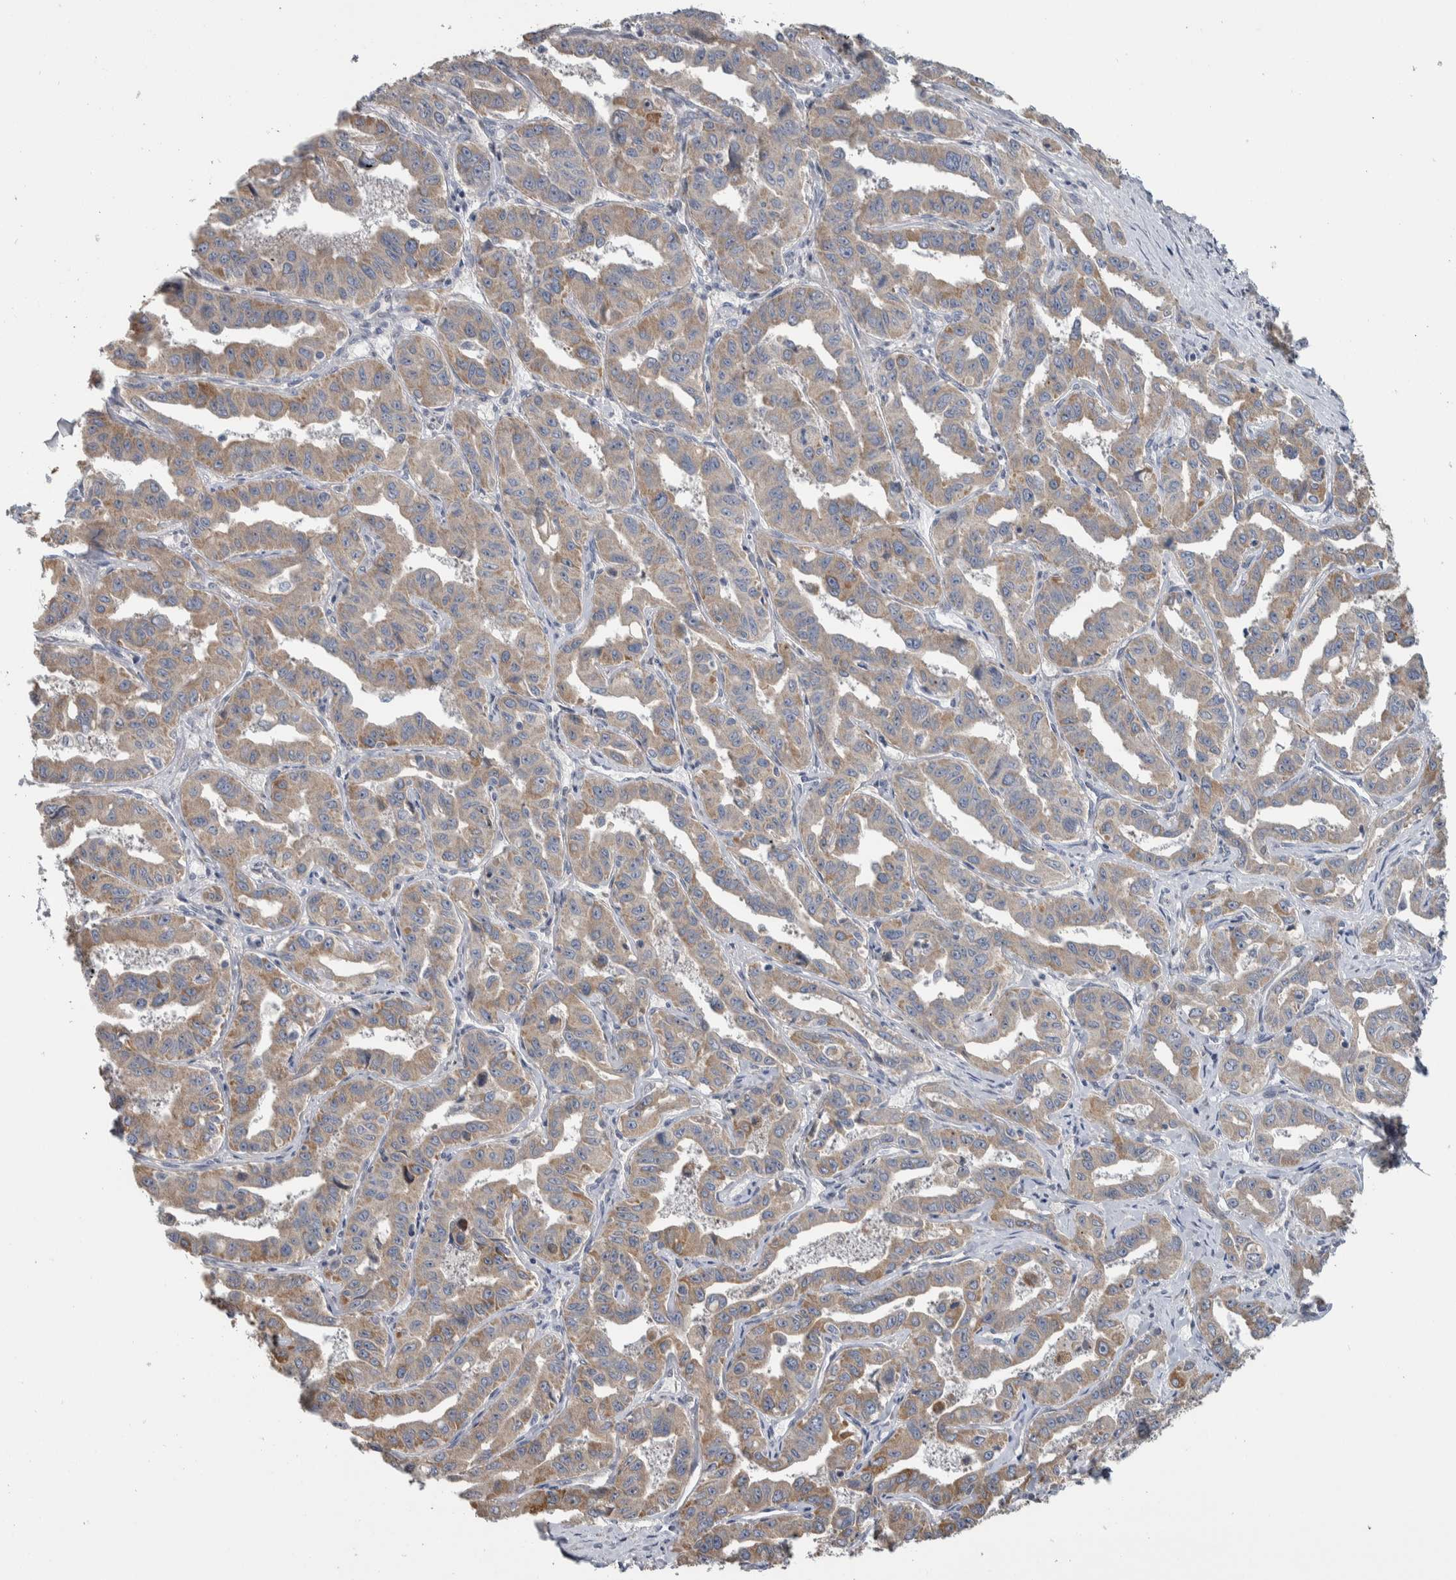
{"staining": {"intensity": "weak", "quantity": ">75%", "location": "cytoplasmic/membranous"}, "tissue": "liver cancer", "cell_type": "Tumor cells", "image_type": "cancer", "snomed": [{"axis": "morphology", "description": "Cholangiocarcinoma"}, {"axis": "topography", "description": "Liver"}], "caption": "About >75% of tumor cells in human cholangiocarcinoma (liver) demonstrate weak cytoplasmic/membranous protein positivity as visualized by brown immunohistochemical staining.", "gene": "FAM83G", "patient": {"sex": "male", "age": 59}}